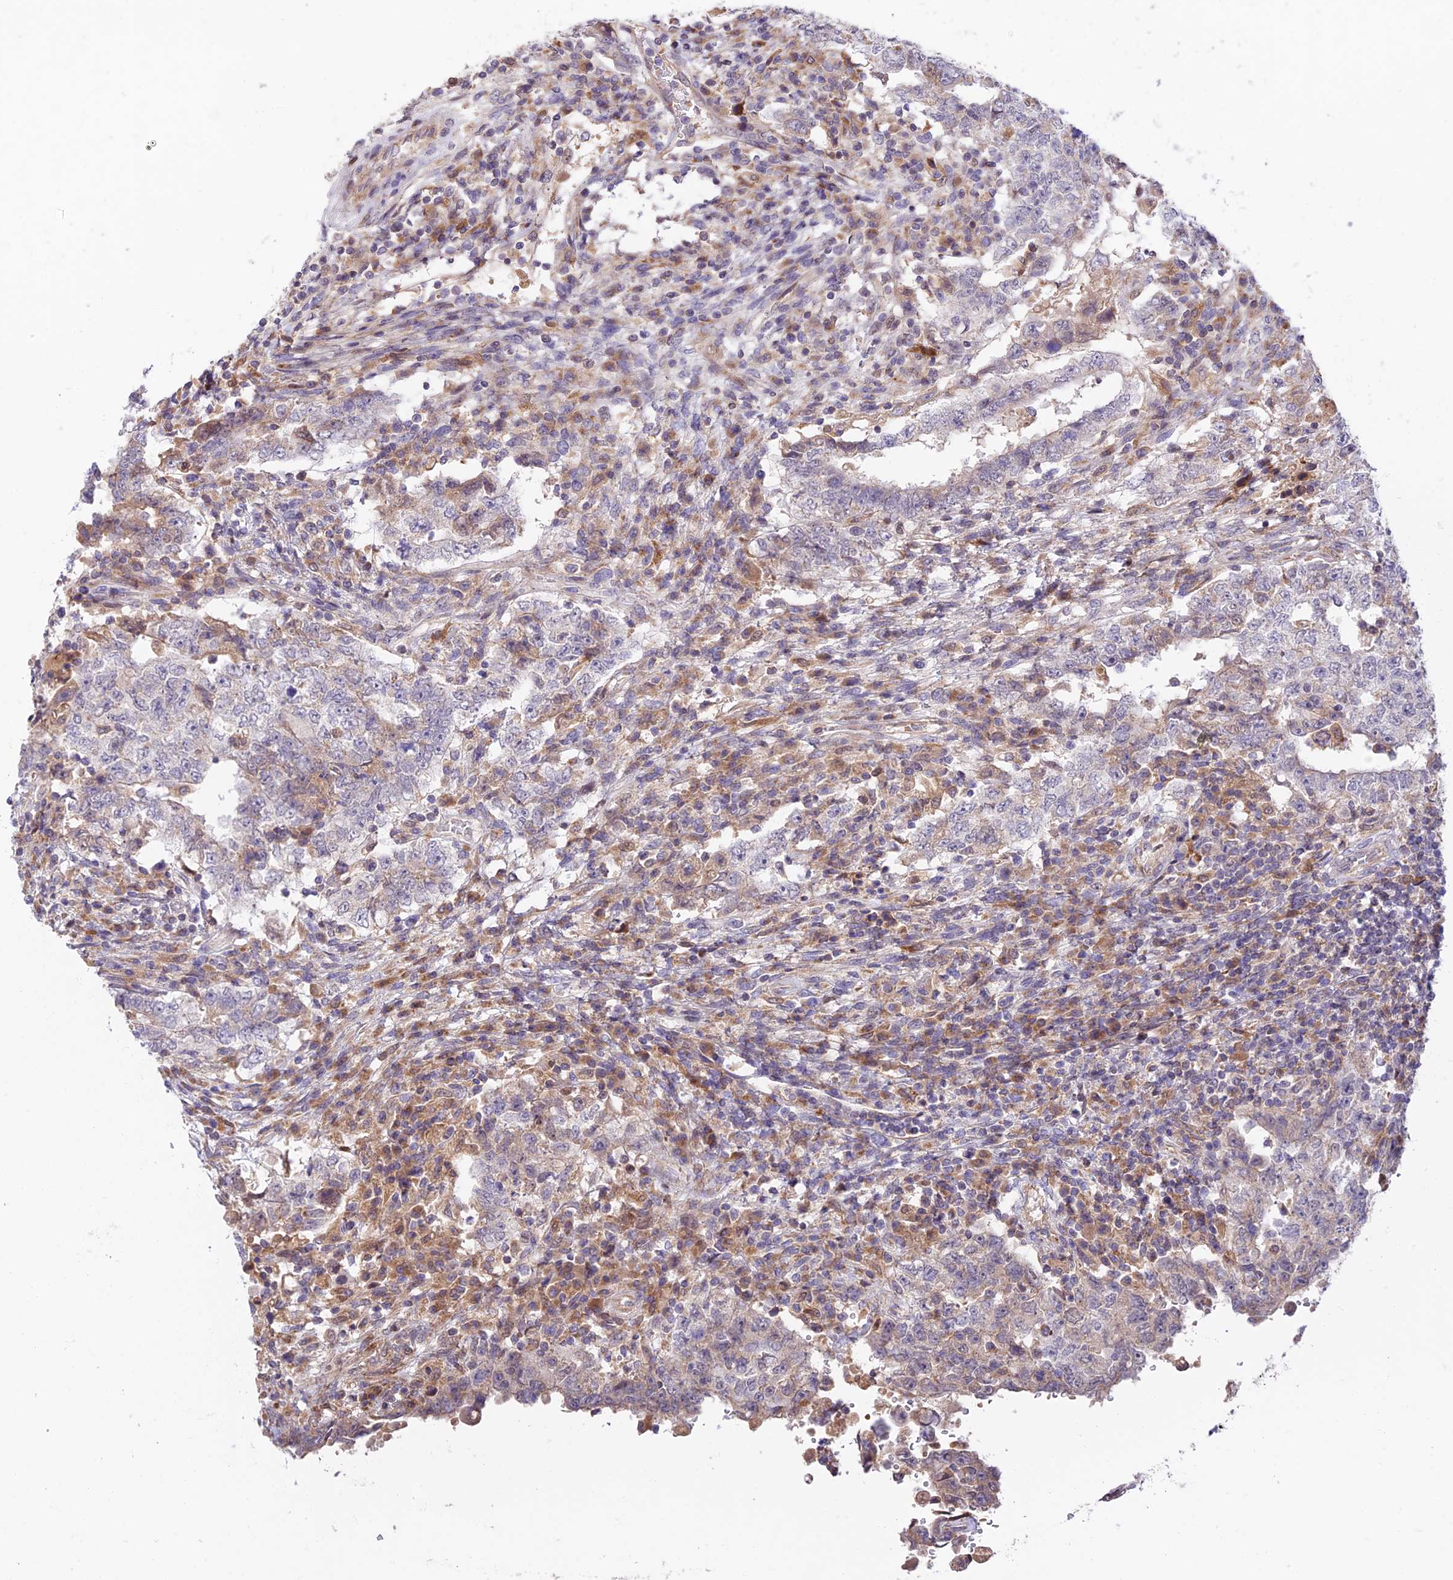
{"staining": {"intensity": "negative", "quantity": "none", "location": "none"}, "tissue": "testis cancer", "cell_type": "Tumor cells", "image_type": "cancer", "snomed": [{"axis": "morphology", "description": "Carcinoma, Embryonal, NOS"}, {"axis": "topography", "description": "Testis"}], "caption": "Immunohistochemical staining of testis cancer reveals no significant expression in tumor cells.", "gene": "FUOM", "patient": {"sex": "male", "age": 26}}